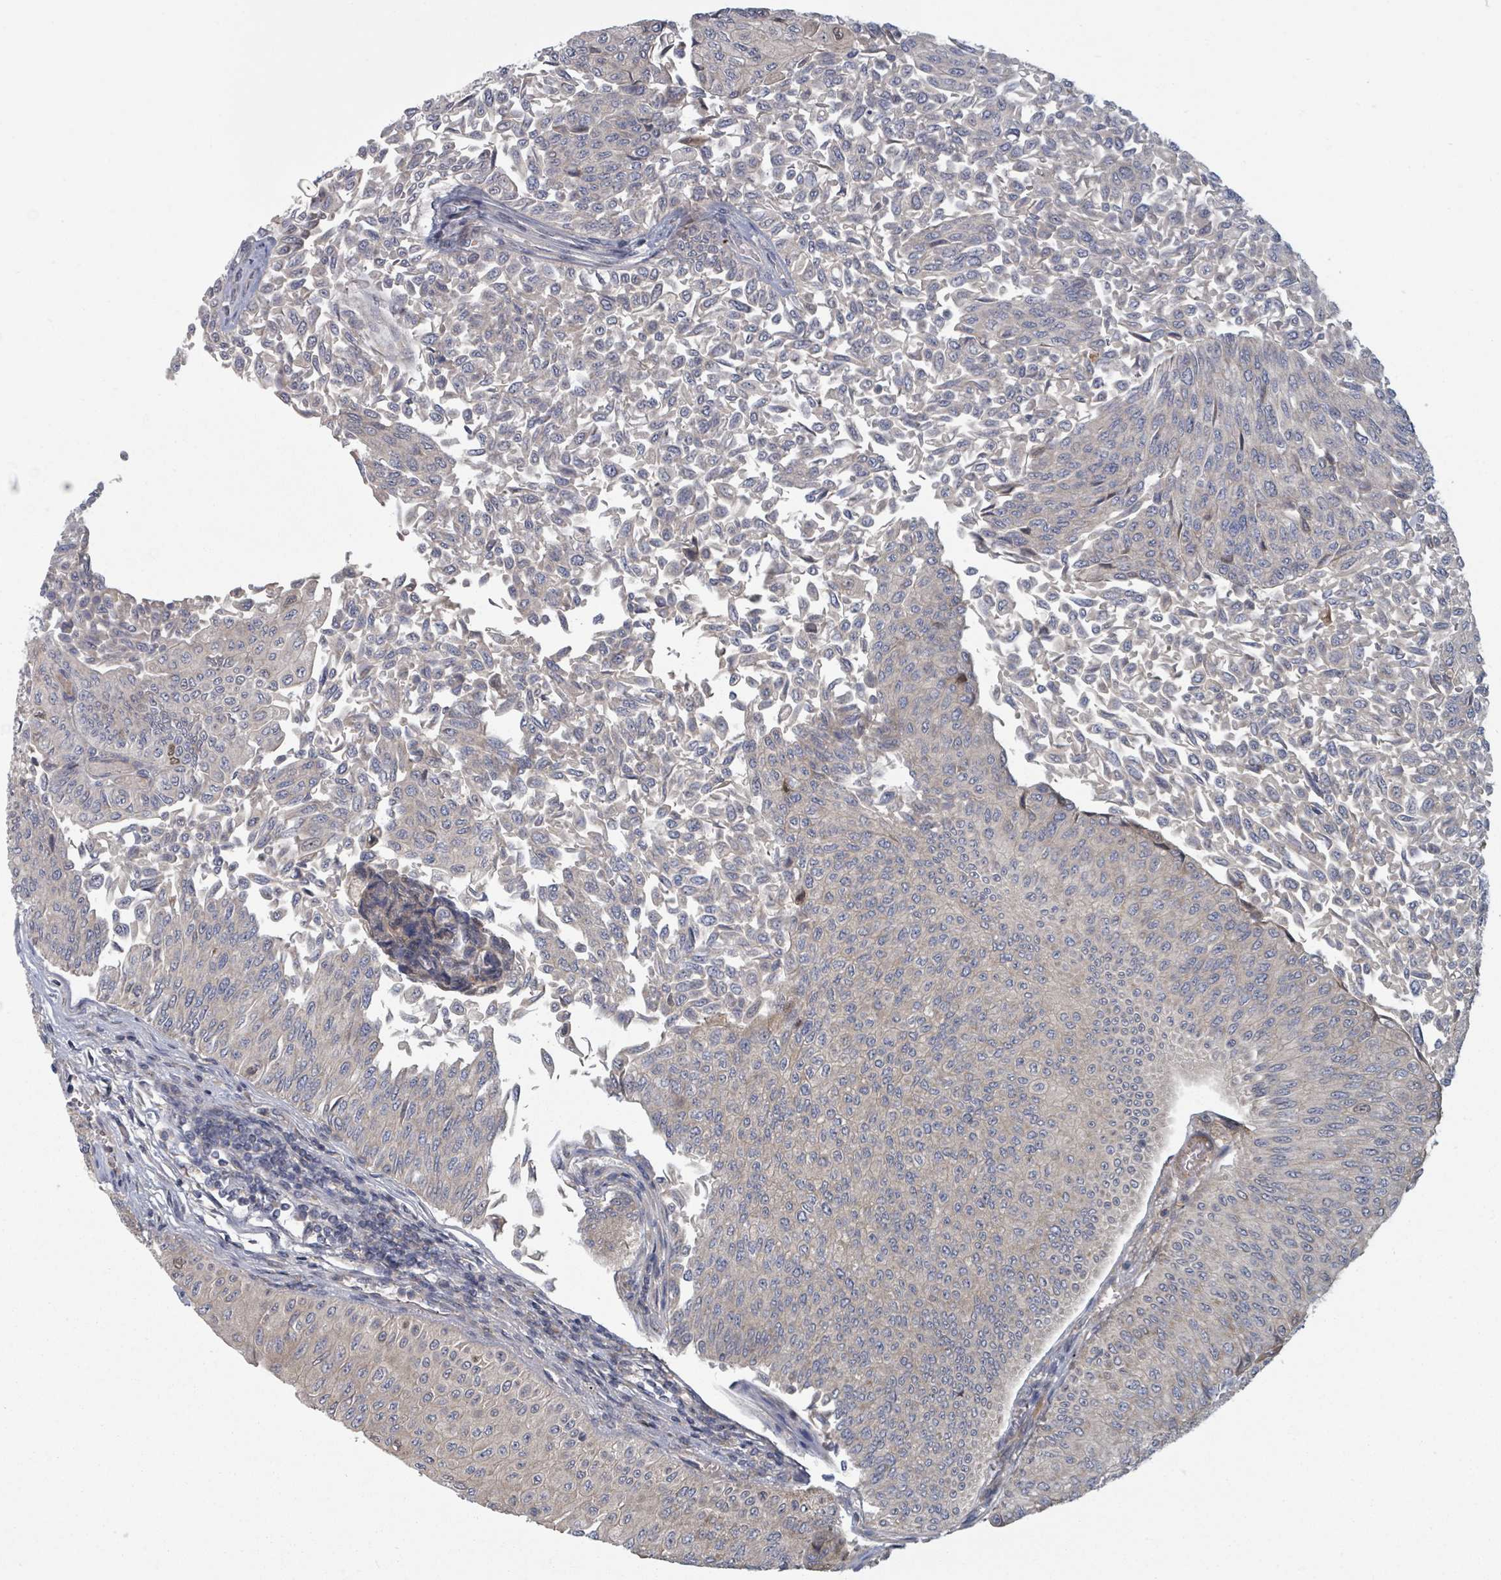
{"staining": {"intensity": "negative", "quantity": "none", "location": "none"}, "tissue": "urothelial cancer", "cell_type": "Tumor cells", "image_type": "cancer", "snomed": [{"axis": "morphology", "description": "Urothelial carcinoma, NOS"}, {"axis": "topography", "description": "Urinary bladder"}], "caption": "An IHC micrograph of urothelial cancer is shown. There is no staining in tumor cells of urothelial cancer.", "gene": "GABBR1", "patient": {"sex": "male", "age": 59}}